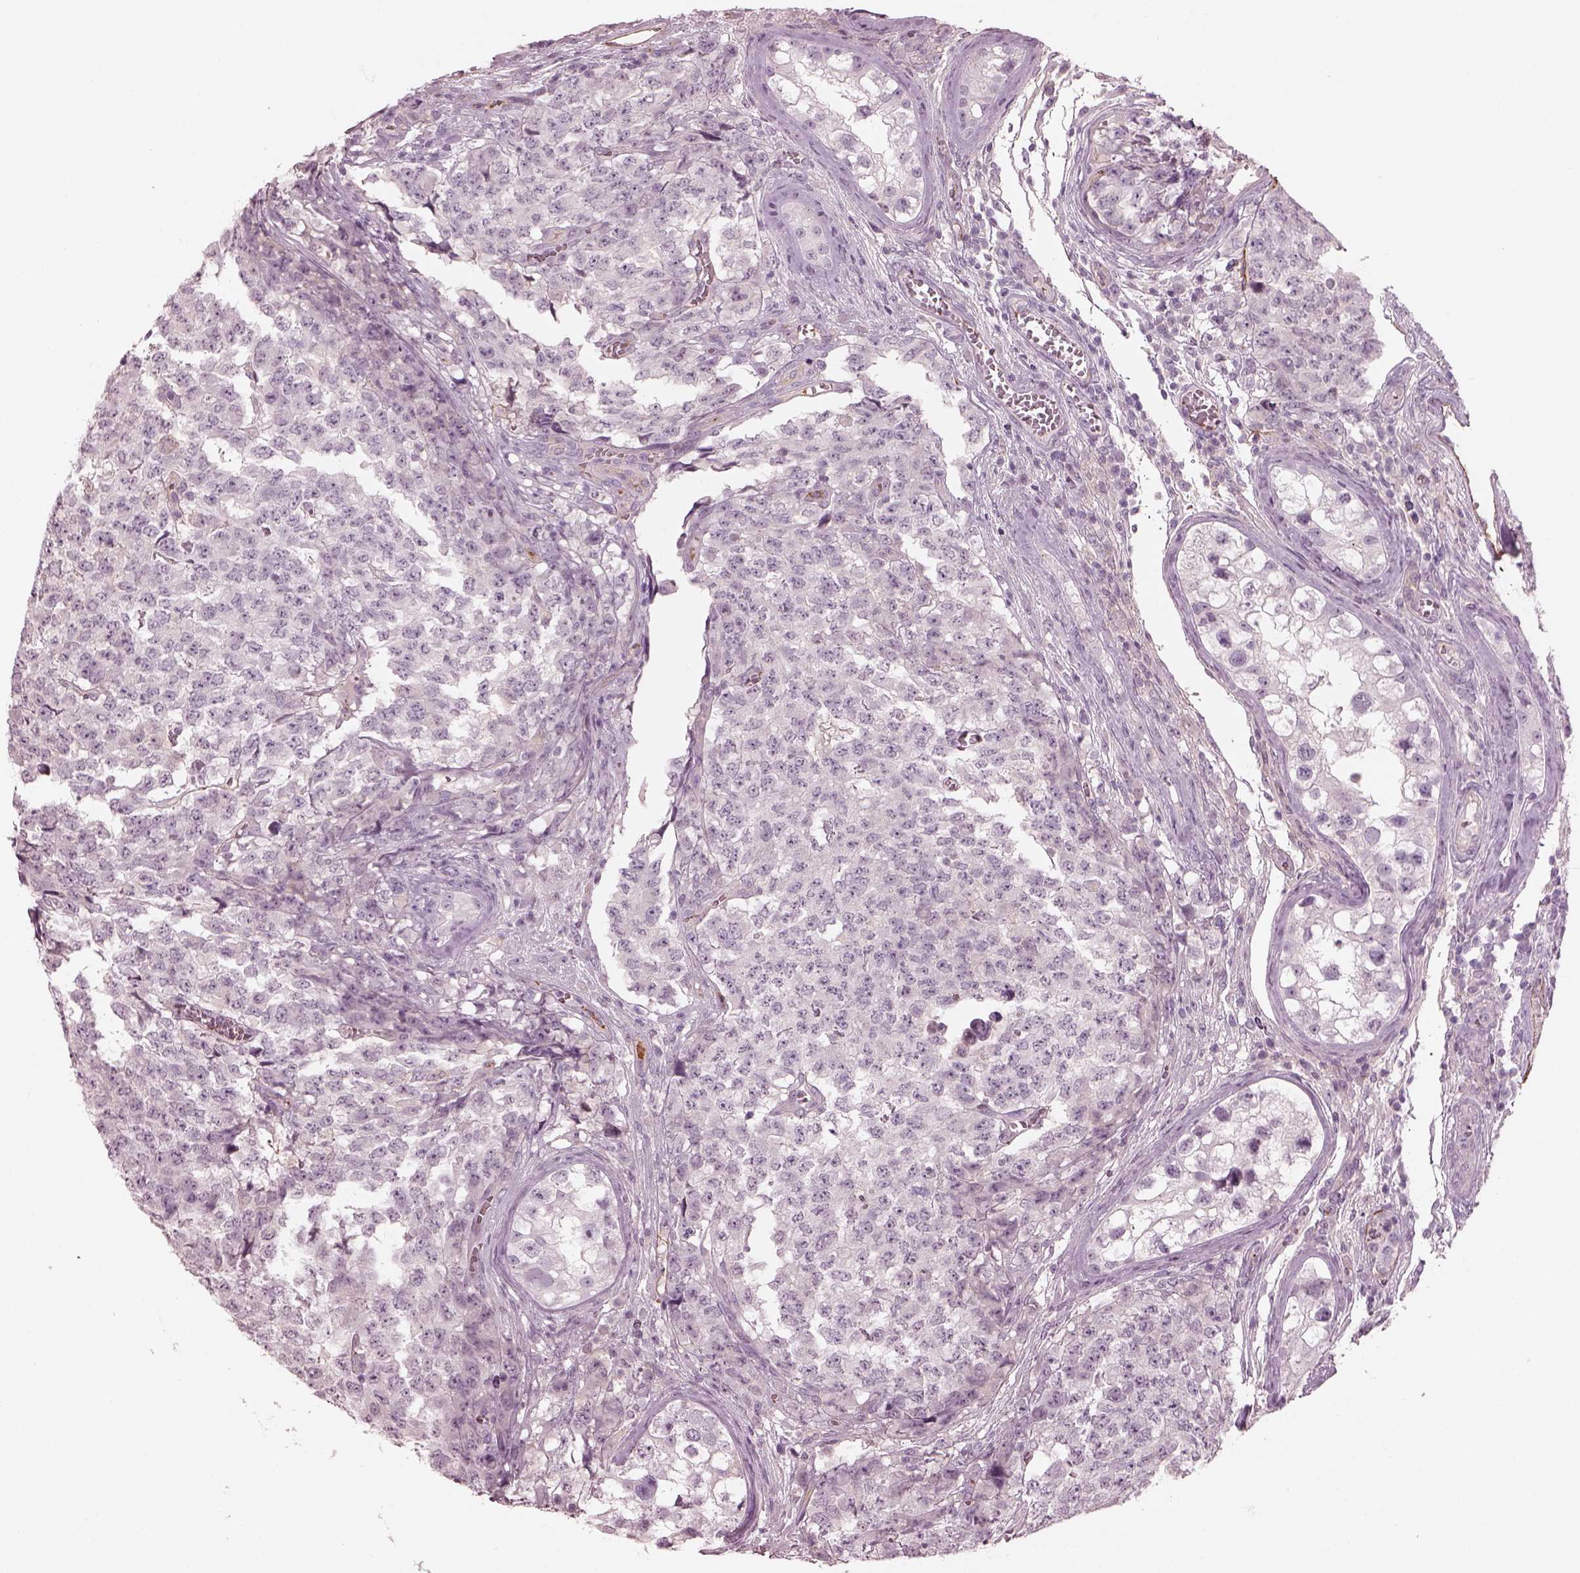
{"staining": {"intensity": "negative", "quantity": "none", "location": "none"}, "tissue": "testis cancer", "cell_type": "Tumor cells", "image_type": "cancer", "snomed": [{"axis": "morphology", "description": "Carcinoma, Embryonal, NOS"}, {"axis": "topography", "description": "Testis"}], "caption": "This is a histopathology image of immunohistochemistry (IHC) staining of testis cancer (embryonal carcinoma), which shows no expression in tumor cells.", "gene": "EIF4E1B", "patient": {"sex": "male", "age": 23}}